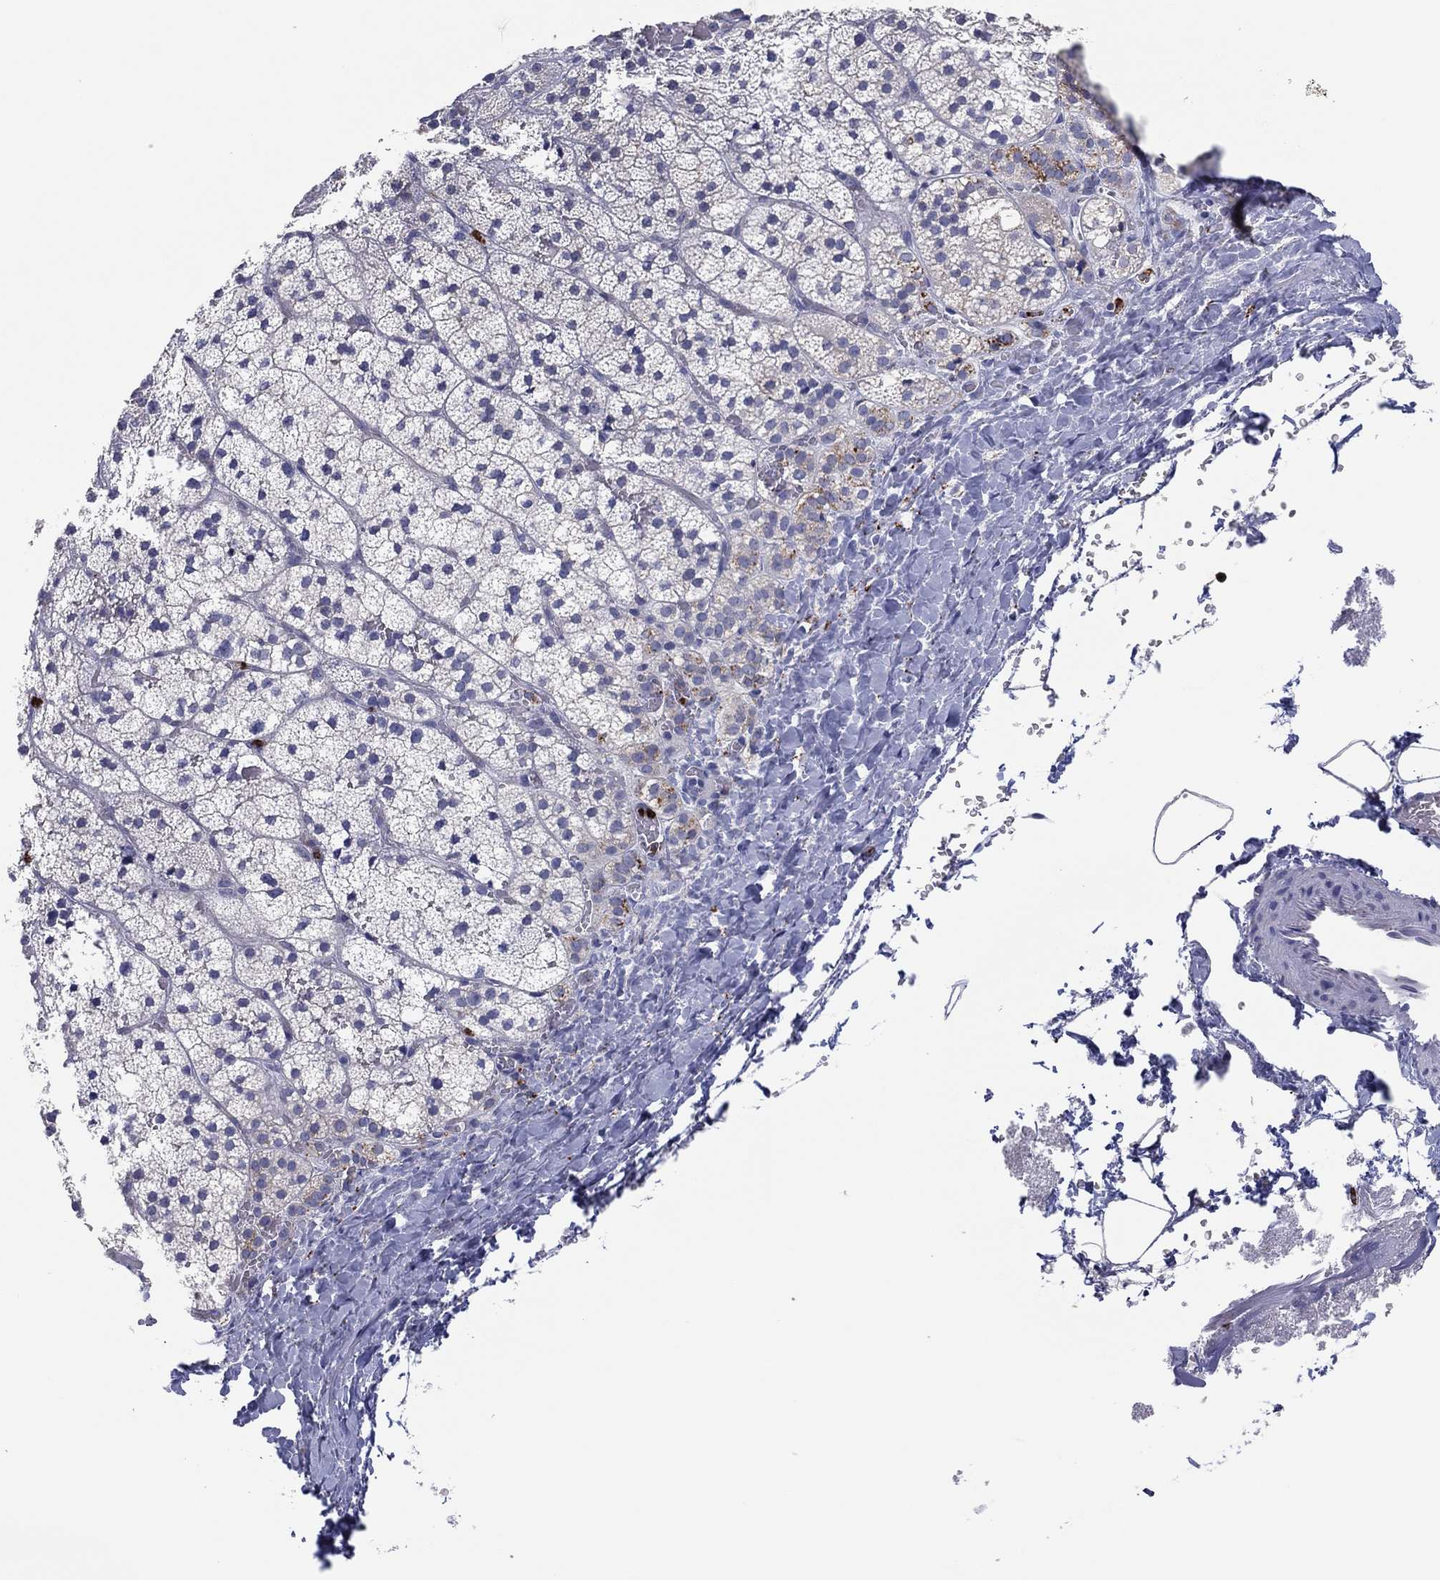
{"staining": {"intensity": "moderate", "quantity": "<25%", "location": "cytoplasmic/membranous"}, "tissue": "adrenal gland", "cell_type": "Glandular cells", "image_type": "normal", "snomed": [{"axis": "morphology", "description": "Normal tissue, NOS"}, {"axis": "topography", "description": "Adrenal gland"}], "caption": "Protein staining of unremarkable adrenal gland exhibits moderate cytoplasmic/membranous positivity in about <25% of glandular cells. The staining is performed using DAB (3,3'-diaminobenzidine) brown chromogen to label protein expression. The nuclei are counter-stained blue using hematoxylin.", "gene": "PLAC8", "patient": {"sex": "male", "age": 53}}